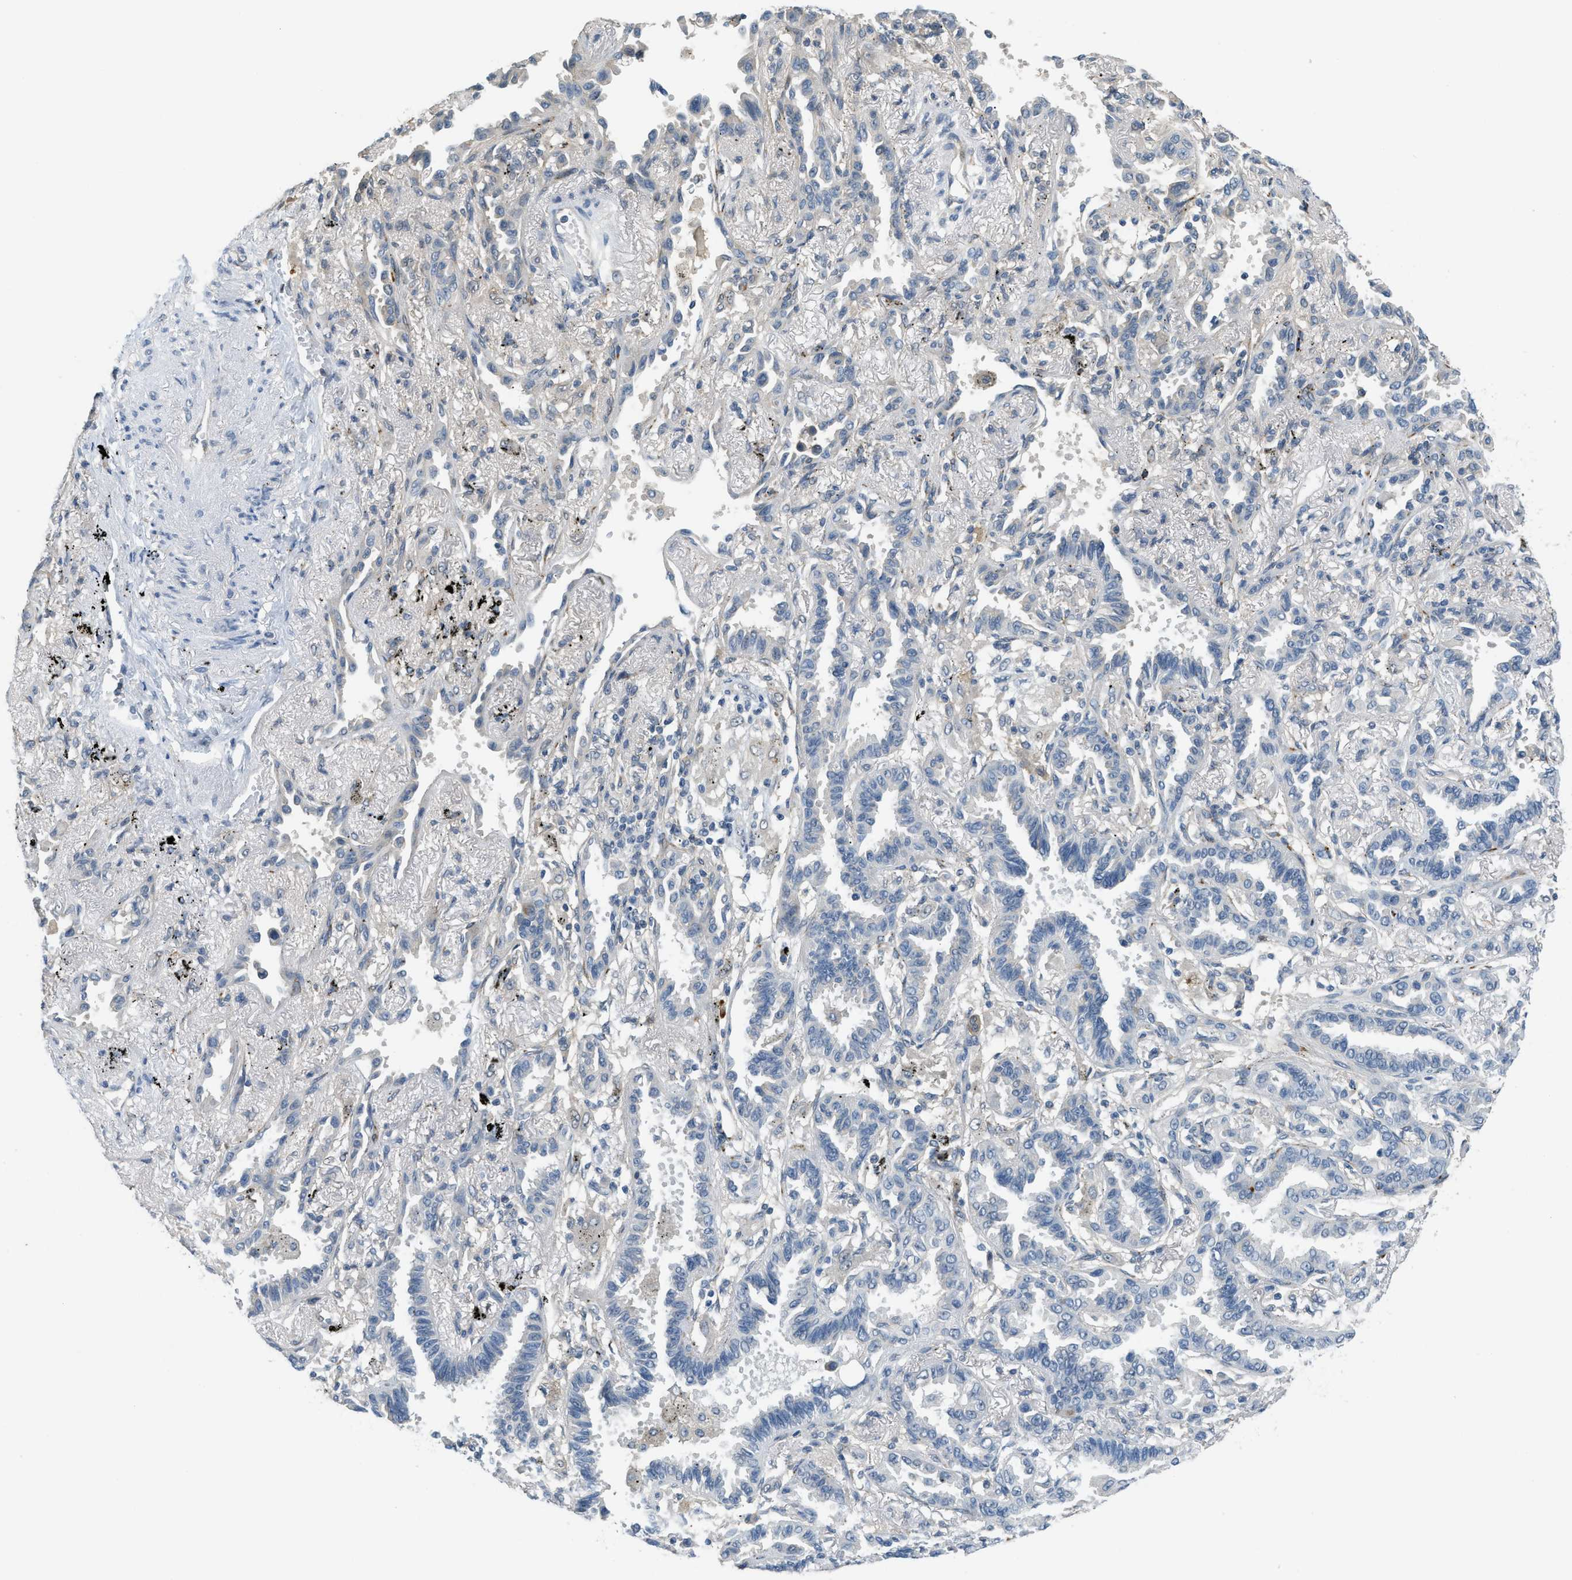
{"staining": {"intensity": "negative", "quantity": "none", "location": "none"}, "tissue": "lung cancer", "cell_type": "Tumor cells", "image_type": "cancer", "snomed": [{"axis": "morphology", "description": "Adenocarcinoma, NOS"}, {"axis": "topography", "description": "Lung"}], "caption": "Immunohistochemistry histopathology image of neoplastic tissue: adenocarcinoma (lung) stained with DAB (3,3'-diaminobenzidine) reveals no significant protein expression in tumor cells. (Brightfield microscopy of DAB immunohistochemistry (IHC) at high magnification).", "gene": "TMEM154", "patient": {"sex": "male", "age": 59}}